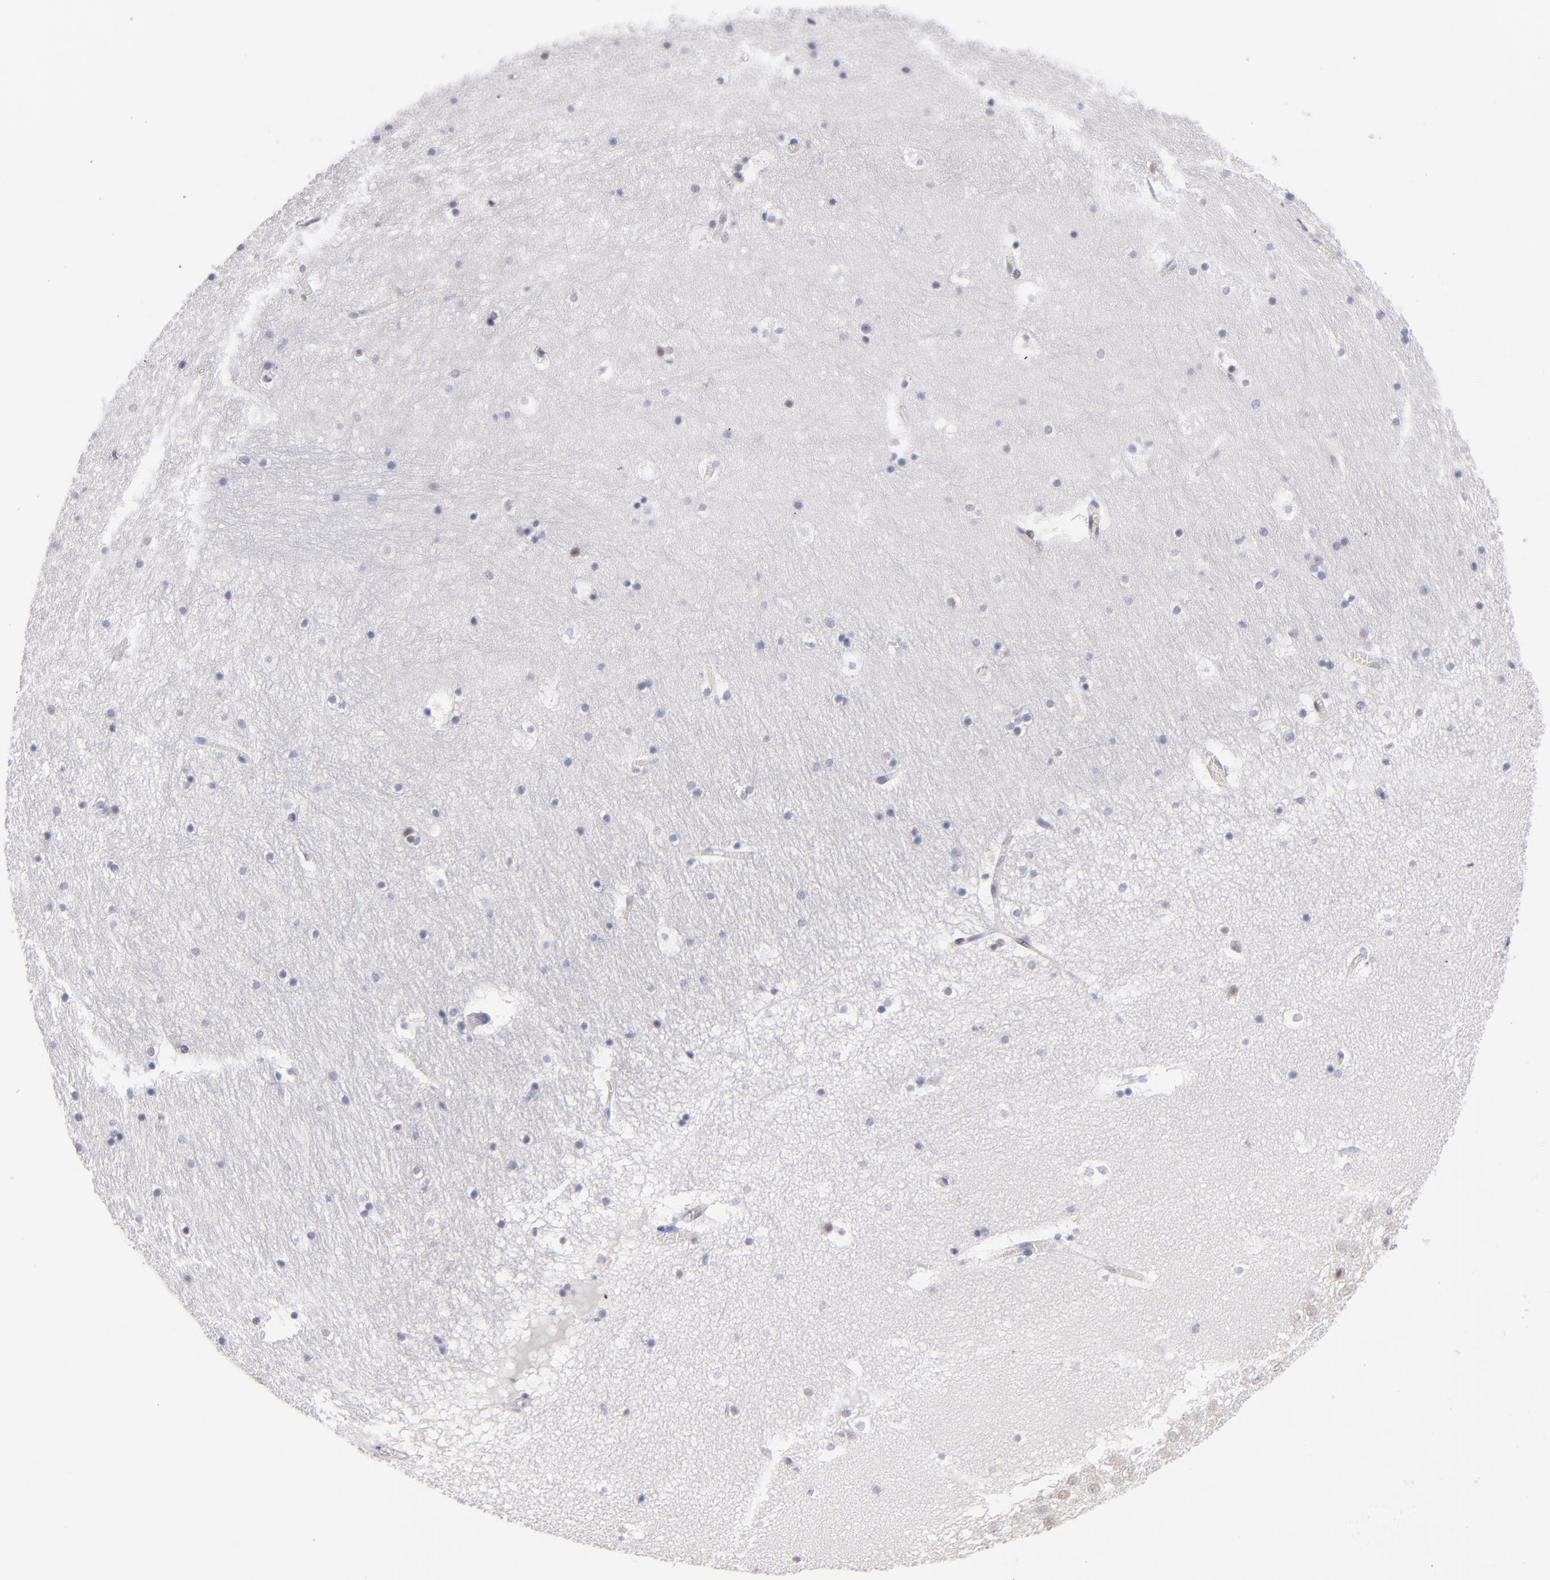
{"staining": {"intensity": "weak", "quantity": "<25%", "location": "nuclear"}, "tissue": "hippocampus", "cell_type": "Glial cells", "image_type": "normal", "snomed": [{"axis": "morphology", "description": "Normal tissue, NOS"}, {"axis": "topography", "description": "Hippocampus"}], "caption": "Immunohistochemistry (IHC) histopathology image of unremarkable human hippocampus stained for a protein (brown), which exhibits no expression in glial cells.", "gene": "TEX11", "patient": {"sex": "male", "age": 45}}